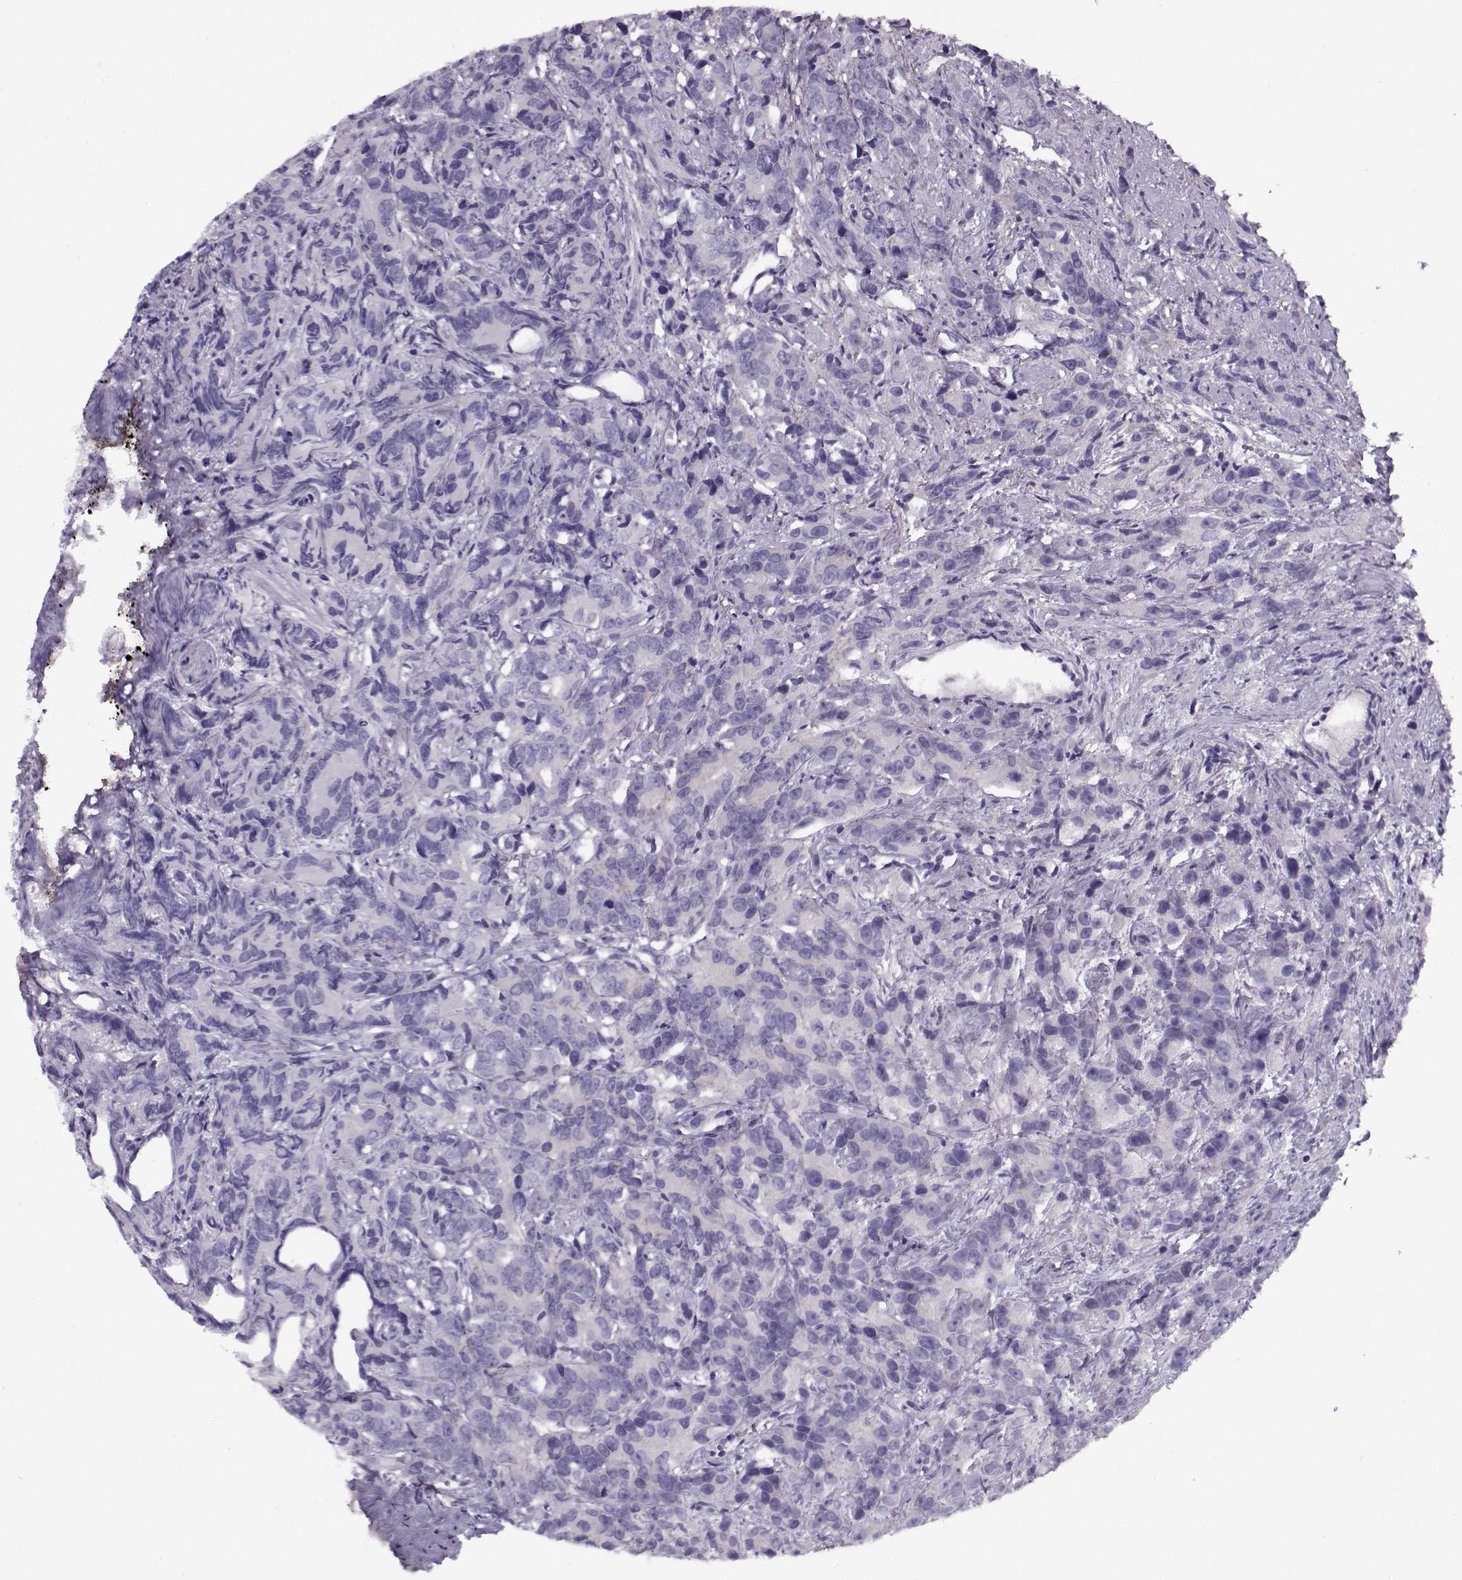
{"staining": {"intensity": "negative", "quantity": "none", "location": "none"}, "tissue": "prostate cancer", "cell_type": "Tumor cells", "image_type": "cancer", "snomed": [{"axis": "morphology", "description": "Adenocarcinoma, High grade"}, {"axis": "topography", "description": "Prostate"}], "caption": "Prostate high-grade adenocarcinoma stained for a protein using IHC displays no staining tumor cells.", "gene": "PP2D1", "patient": {"sex": "male", "age": 90}}